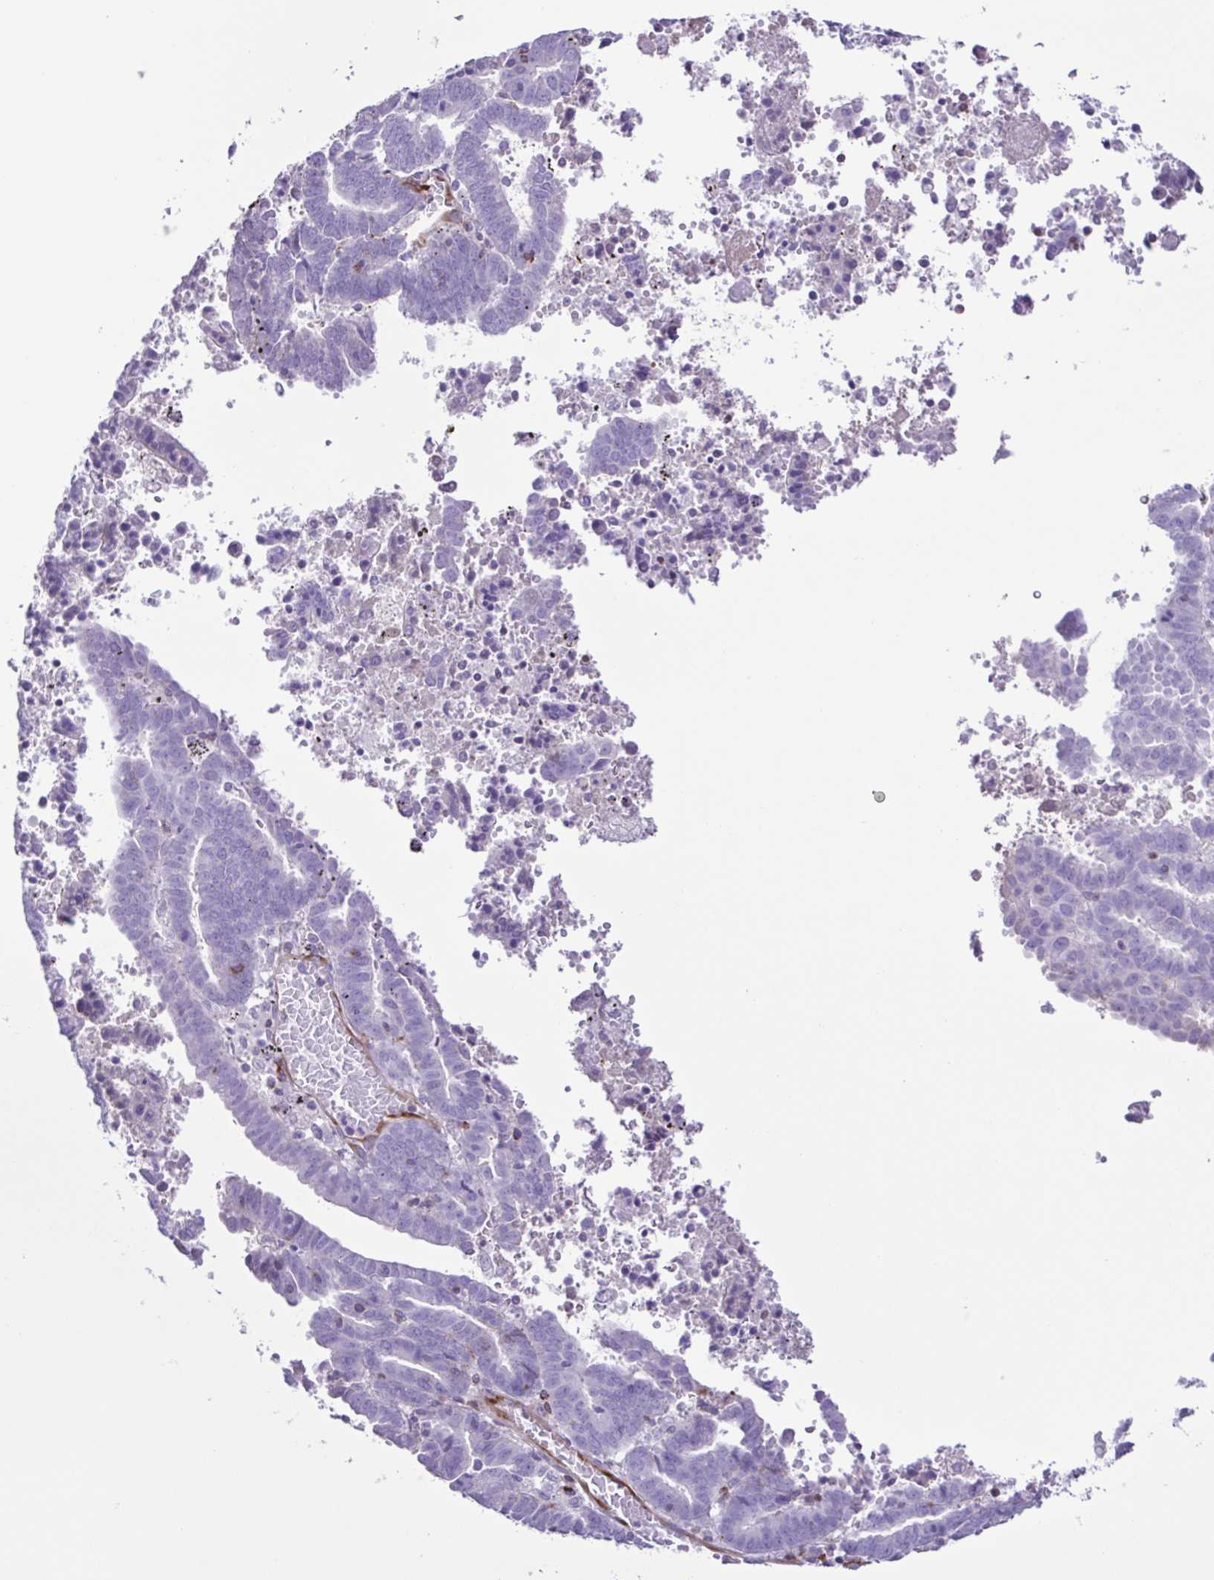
{"staining": {"intensity": "negative", "quantity": "none", "location": "none"}, "tissue": "endometrial cancer", "cell_type": "Tumor cells", "image_type": "cancer", "snomed": [{"axis": "morphology", "description": "Adenocarcinoma, NOS"}, {"axis": "topography", "description": "Uterus"}], "caption": "Tumor cells show no significant positivity in endometrial cancer (adenocarcinoma). The staining is performed using DAB brown chromogen with nuclei counter-stained in using hematoxylin.", "gene": "FLT1", "patient": {"sex": "female", "age": 83}}